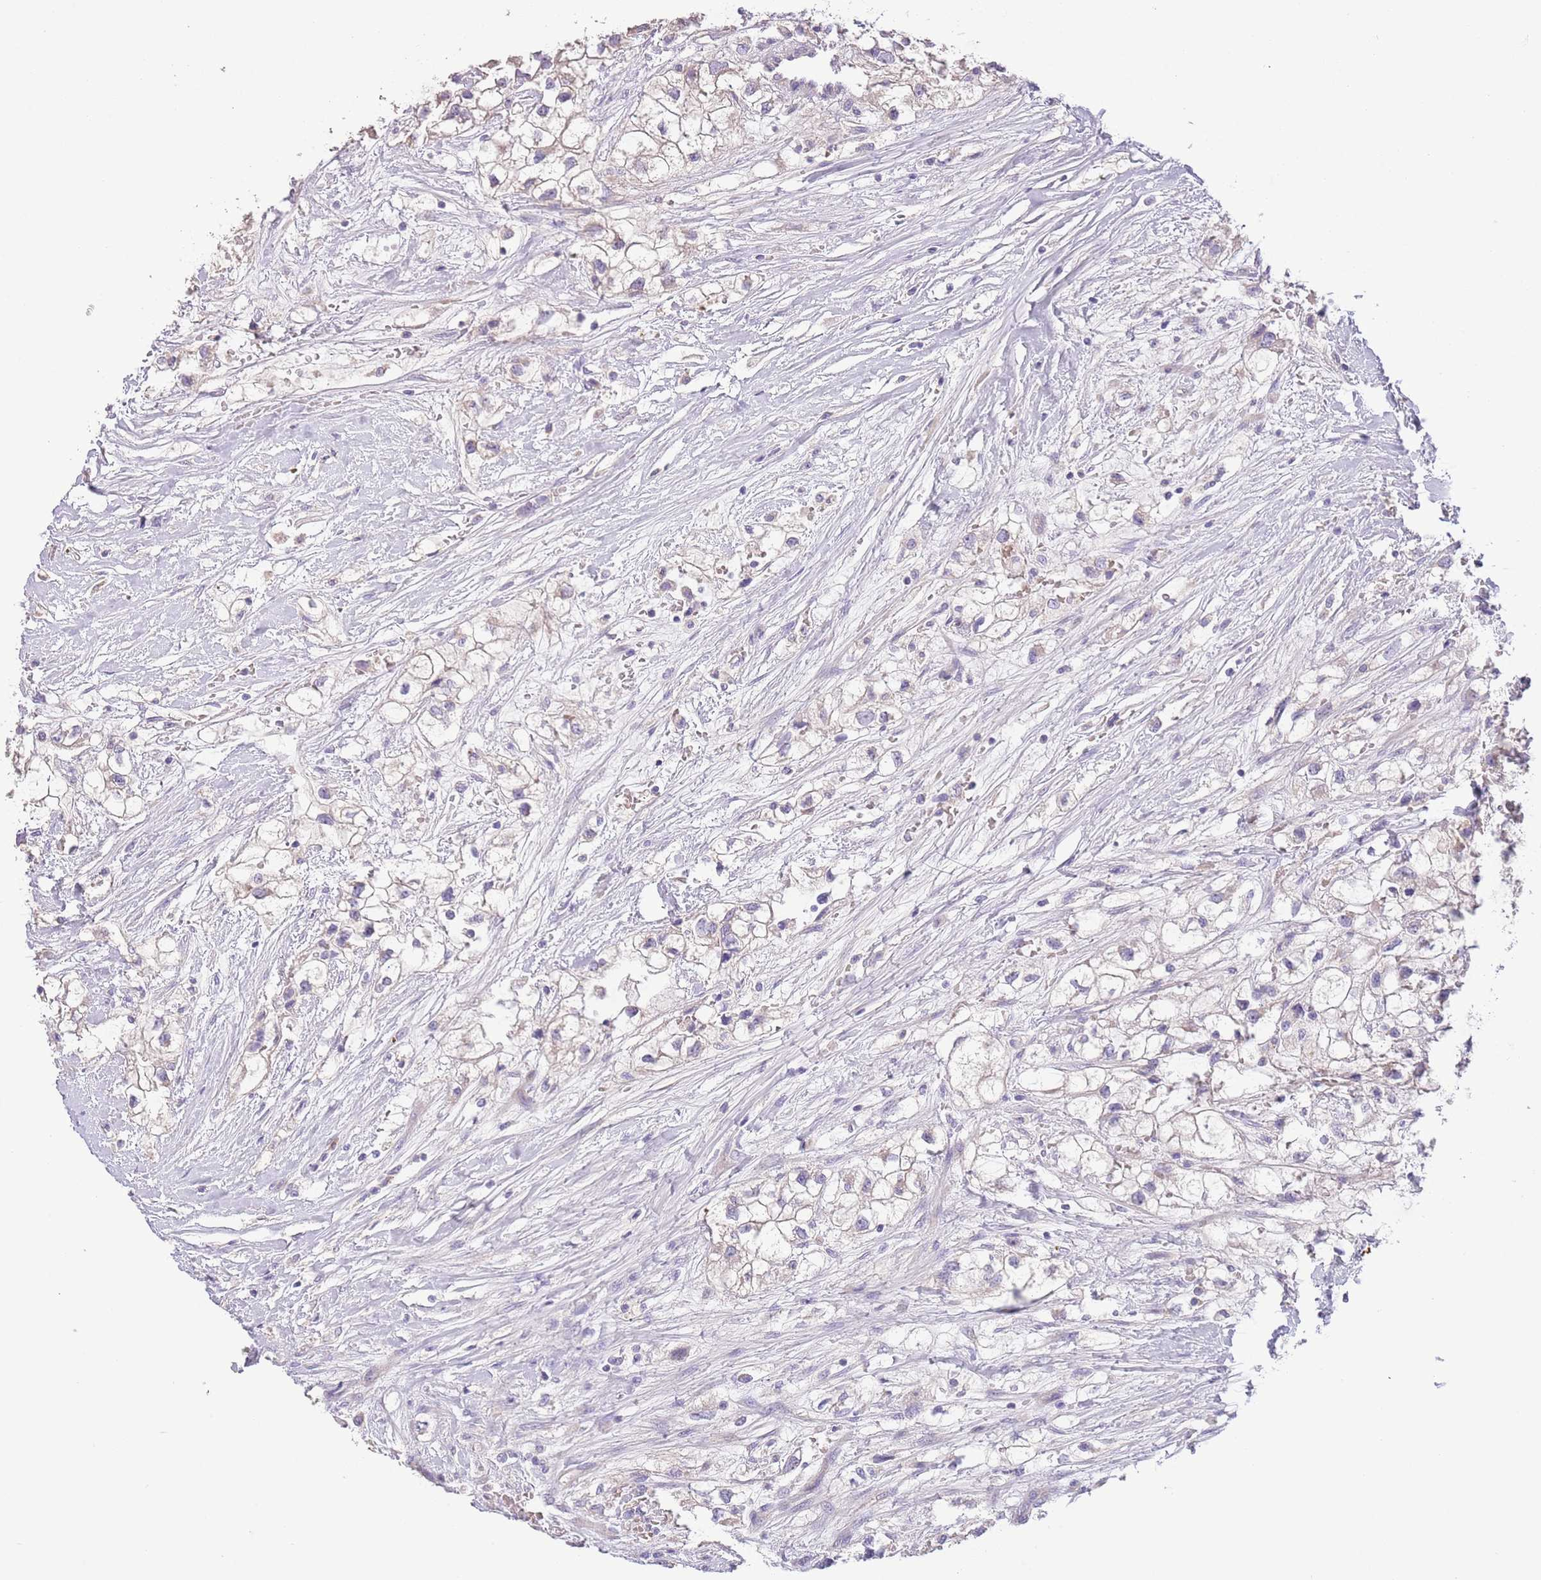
{"staining": {"intensity": "negative", "quantity": "none", "location": "none"}, "tissue": "renal cancer", "cell_type": "Tumor cells", "image_type": "cancer", "snomed": [{"axis": "morphology", "description": "Adenocarcinoma, NOS"}, {"axis": "topography", "description": "Kidney"}], "caption": "Micrograph shows no significant protein expression in tumor cells of renal adenocarcinoma.", "gene": "ZNF658", "patient": {"sex": "male", "age": 59}}